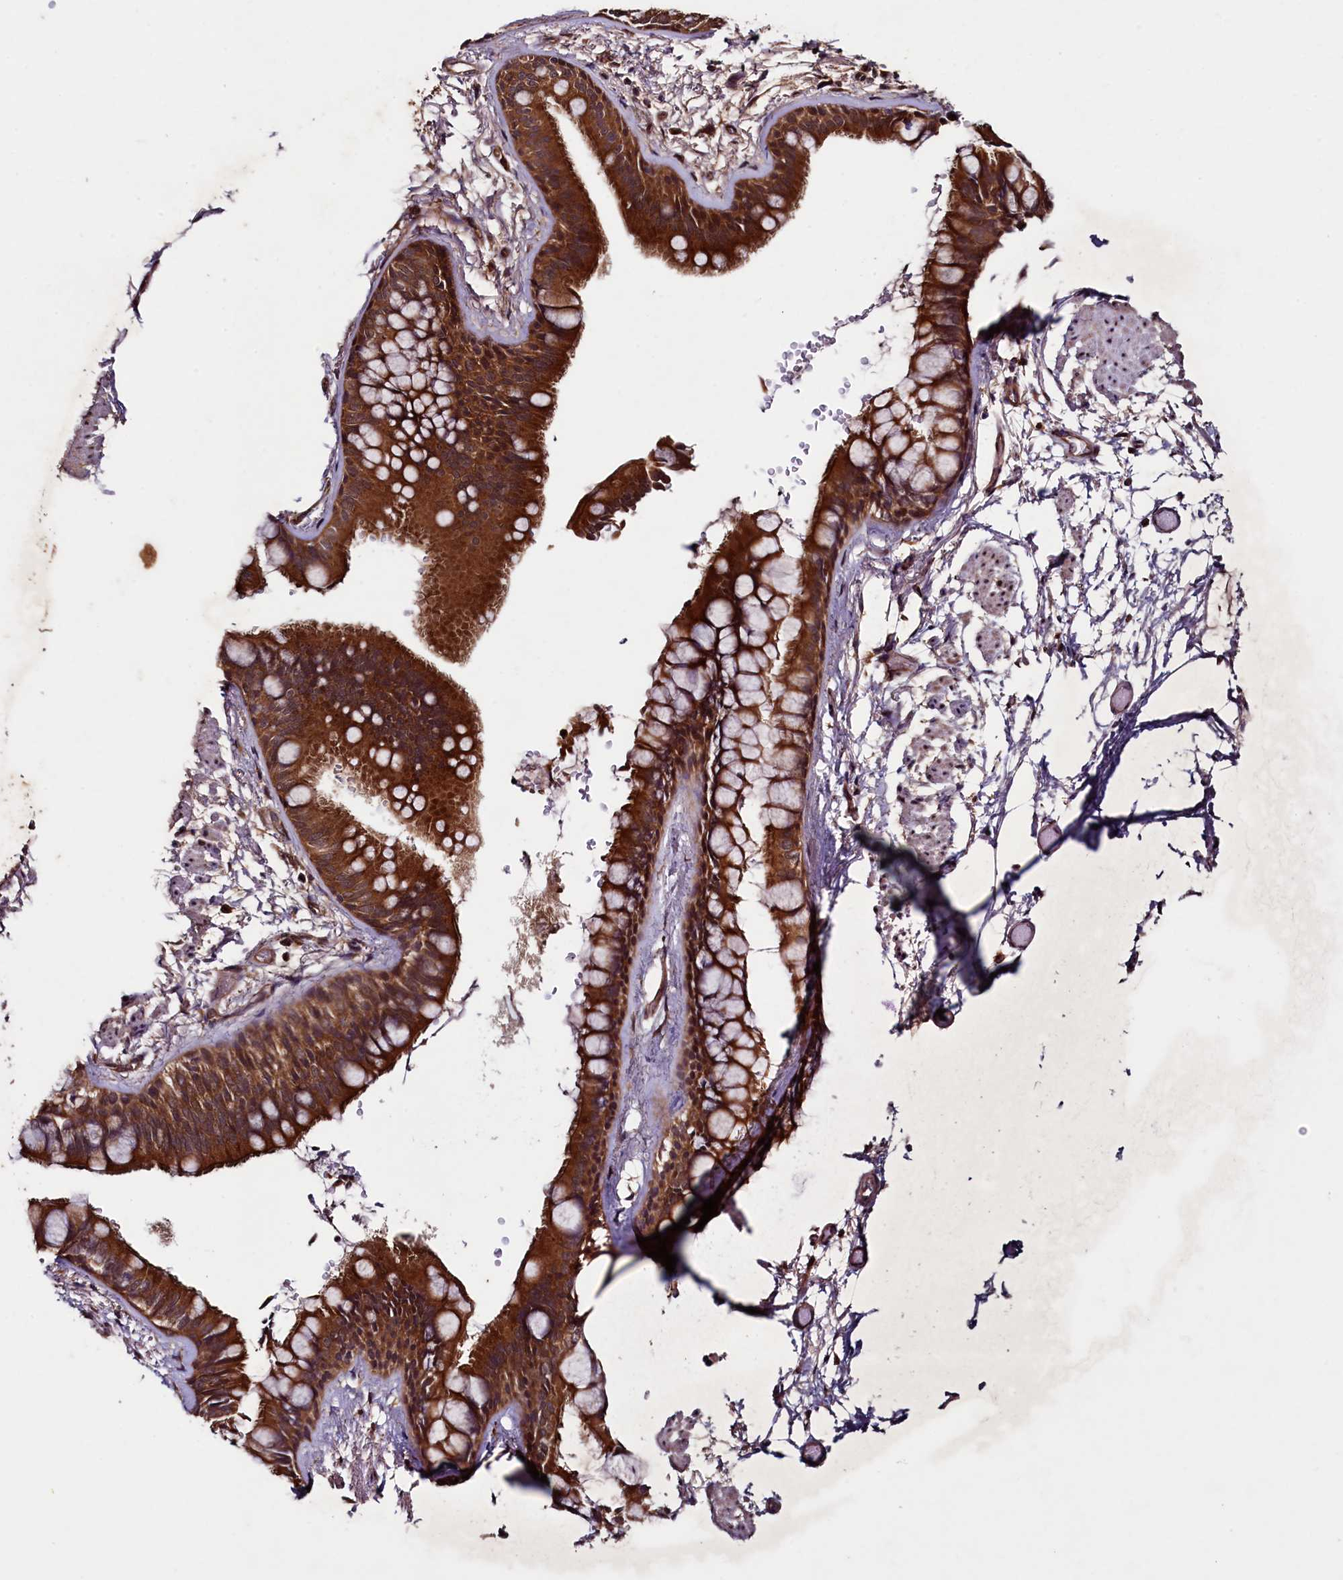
{"staining": {"intensity": "strong", "quantity": ">75%", "location": "cytoplasmic/membranous,nuclear"}, "tissue": "bronchus", "cell_type": "Respiratory epithelial cells", "image_type": "normal", "snomed": [{"axis": "morphology", "description": "Normal tissue, NOS"}, {"axis": "topography", "description": "Cartilage tissue"}], "caption": "Immunohistochemistry (IHC) (DAB) staining of benign bronchus demonstrates strong cytoplasmic/membranous,nuclear protein expression in about >75% of respiratory epithelial cells. The staining was performed using DAB (3,3'-diaminobenzidine), with brown indicating positive protein expression. Nuclei are stained blue with hematoxylin.", "gene": "BLTP3B", "patient": {"sex": "male", "age": 63}}